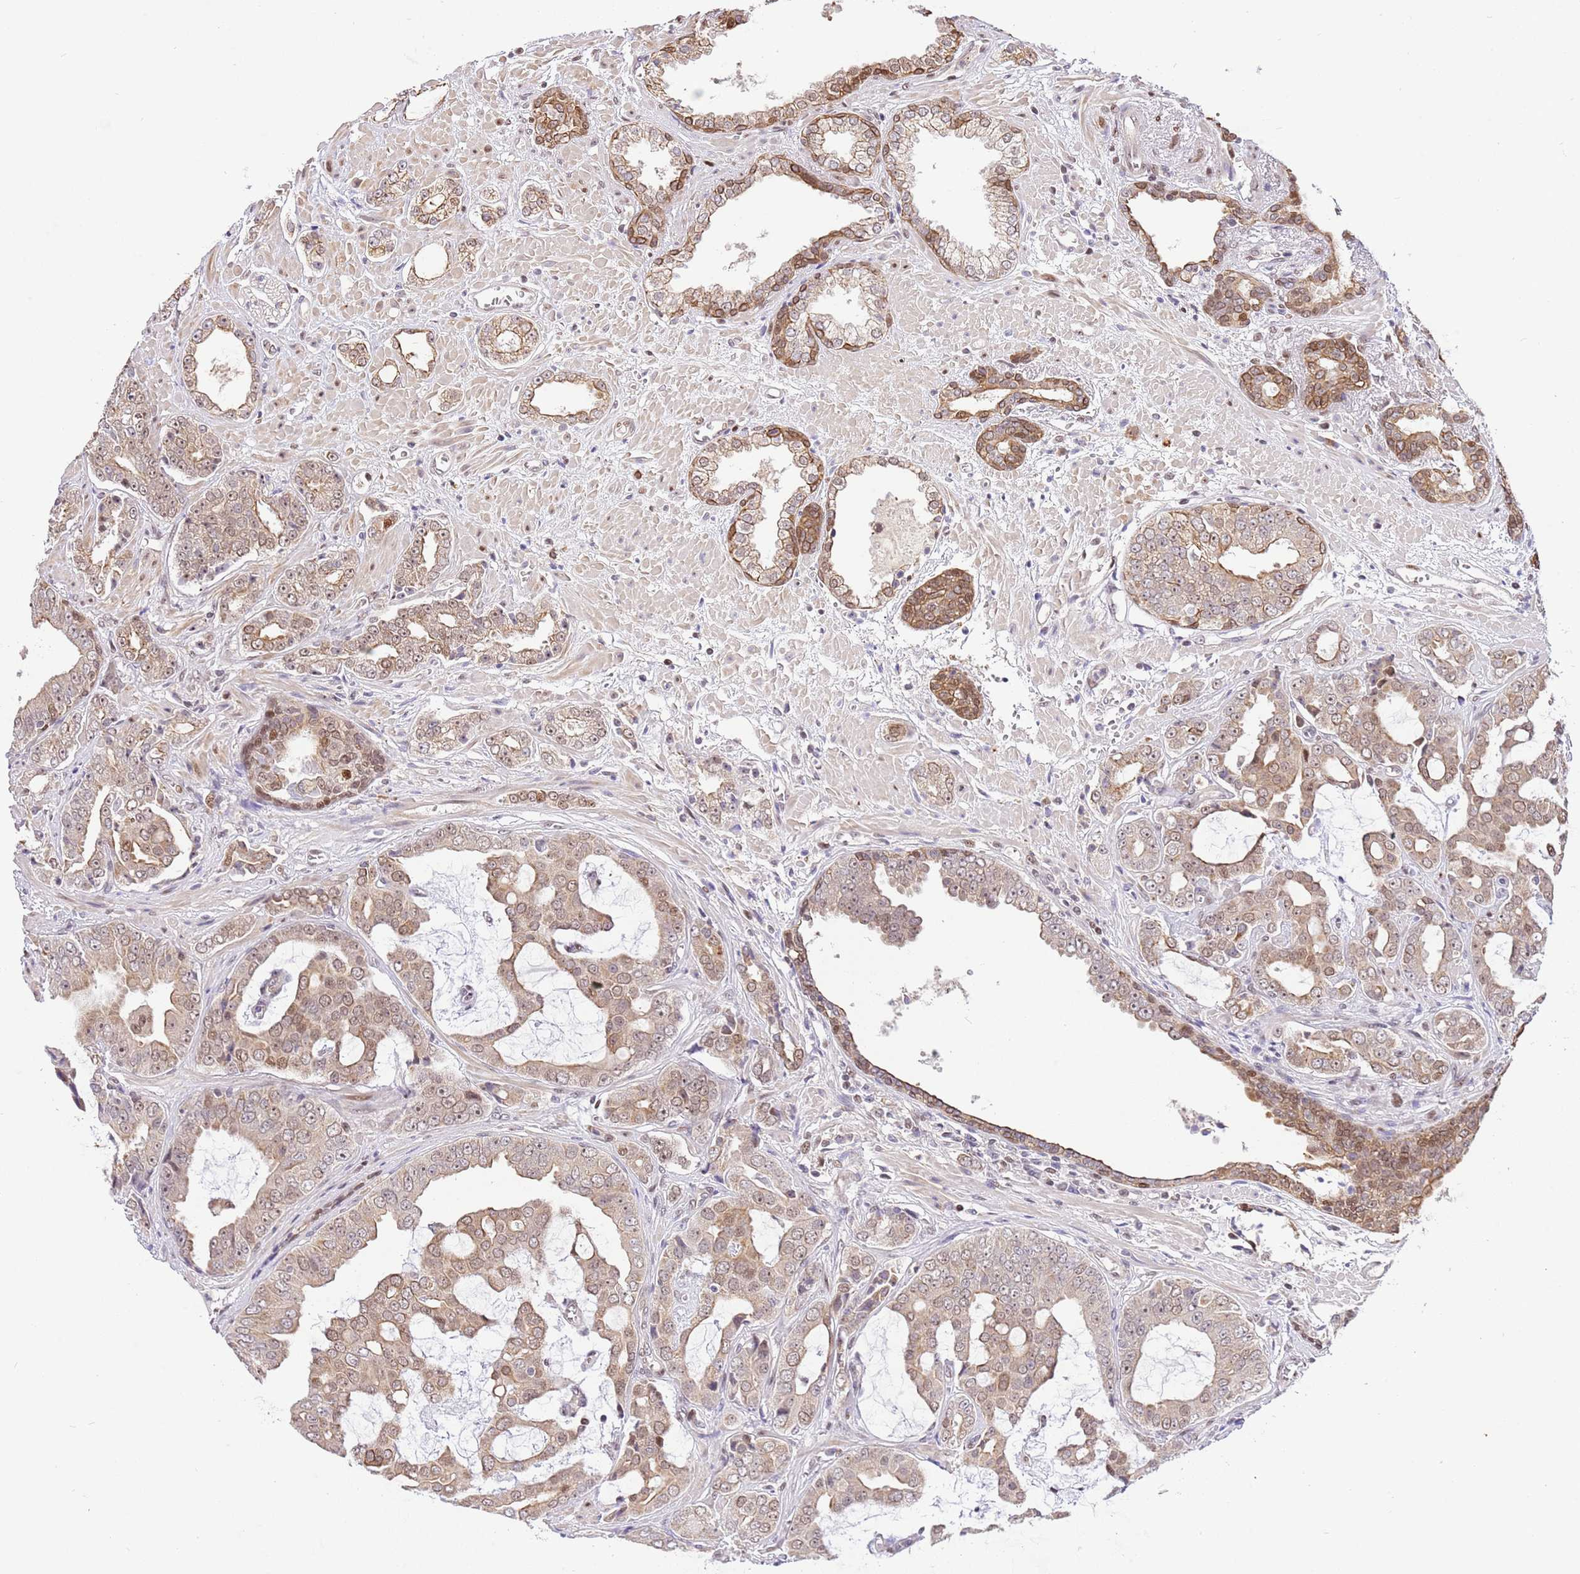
{"staining": {"intensity": "weak", "quantity": ">75%", "location": "cytoplasmic/membranous,nuclear"}, "tissue": "prostate cancer", "cell_type": "Tumor cells", "image_type": "cancer", "snomed": [{"axis": "morphology", "description": "Adenocarcinoma, High grade"}, {"axis": "topography", "description": "Prostate"}], "caption": "Immunohistochemistry (DAB (3,3'-diaminobenzidine)) staining of human prostate cancer demonstrates weak cytoplasmic/membranous and nuclear protein expression in about >75% of tumor cells.", "gene": "RFK", "patient": {"sex": "male", "age": 71}}